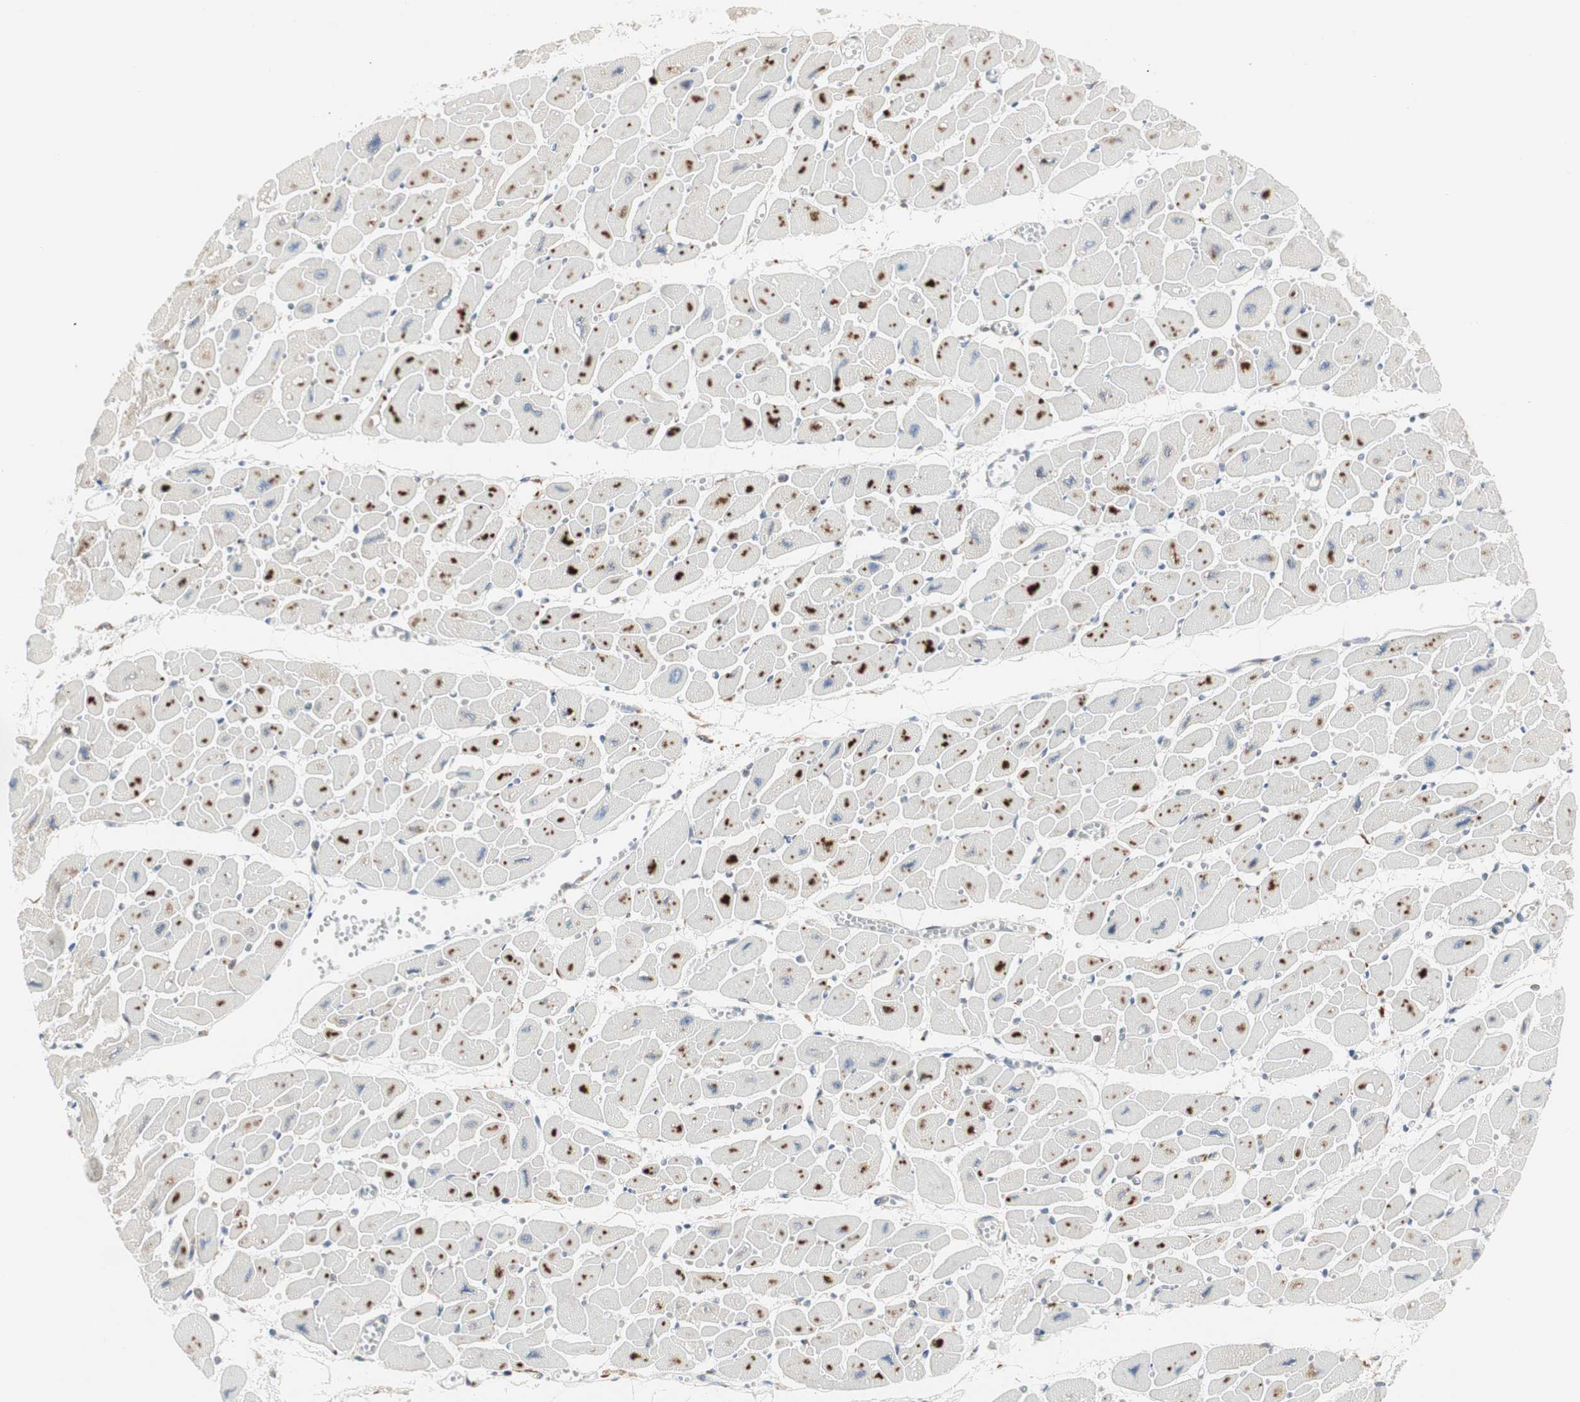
{"staining": {"intensity": "strong", "quantity": "25%-75%", "location": "cytoplasmic/membranous"}, "tissue": "heart muscle", "cell_type": "Cardiomyocytes", "image_type": "normal", "snomed": [{"axis": "morphology", "description": "Normal tissue, NOS"}, {"axis": "topography", "description": "Heart"}], "caption": "IHC micrograph of normal heart muscle: heart muscle stained using immunohistochemistry shows high levels of strong protein expression localized specifically in the cytoplasmic/membranous of cardiomyocytes, appearing as a cytoplasmic/membranous brown color.", "gene": "H6PD", "patient": {"sex": "female", "age": 54}}